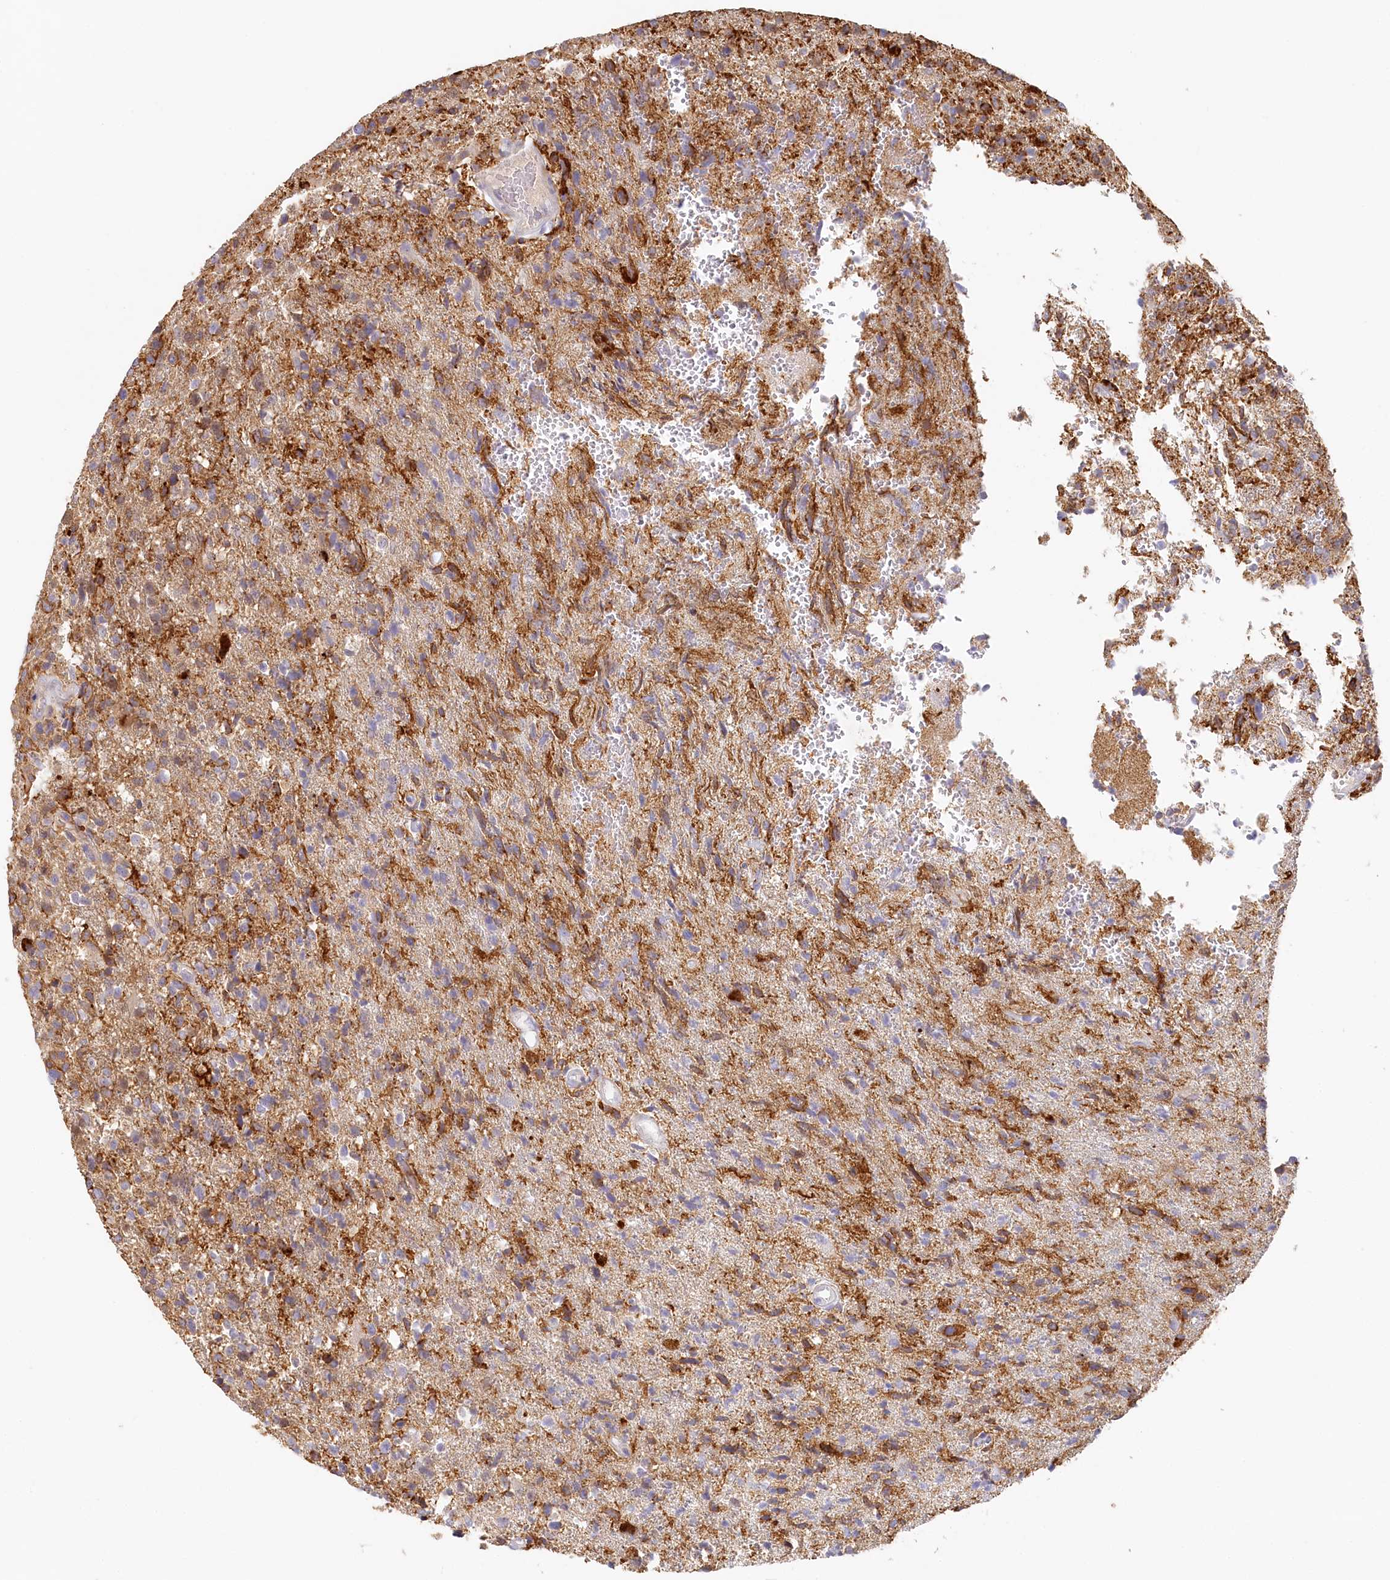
{"staining": {"intensity": "moderate", "quantity": "<25%", "location": "cytoplasmic/membranous"}, "tissue": "glioma", "cell_type": "Tumor cells", "image_type": "cancer", "snomed": [{"axis": "morphology", "description": "Glioma, malignant, High grade"}, {"axis": "topography", "description": "Brain"}], "caption": "Malignant glioma (high-grade) stained with DAB (3,3'-diaminobenzidine) immunohistochemistry shows low levels of moderate cytoplasmic/membranous positivity in approximately <25% of tumor cells. (Brightfield microscopy of DAB IHC at high magnification).", "gene": "VSIG1", "patient": {"sex": "male", "age": 72}}